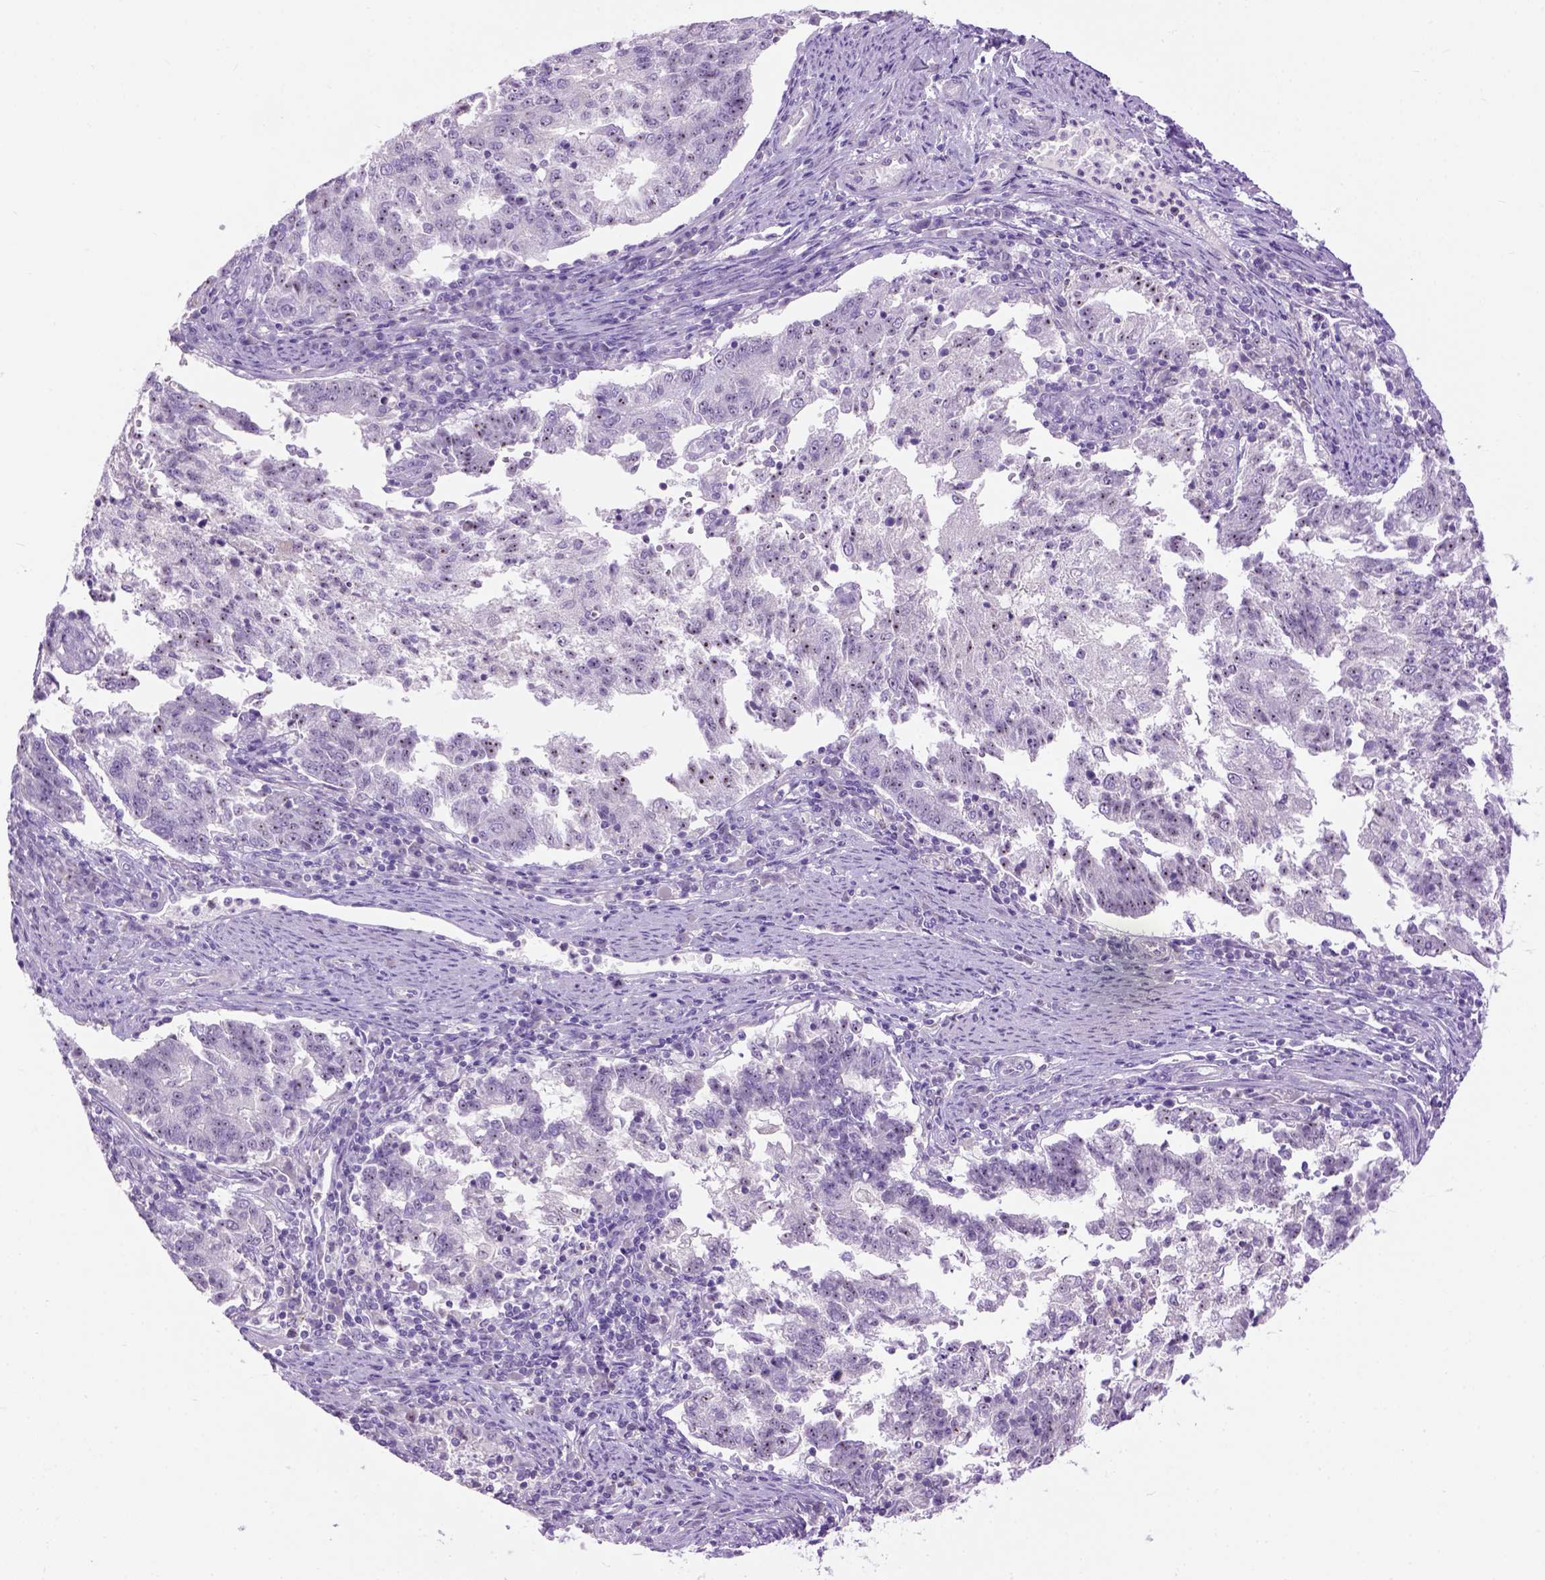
{"staining": {"intensity": "moderate", "quantity": "25%-75%", "location": "nuclear"}, "tissue": "endometrial cancer", "cell_type": "Tumor cells", "image_type": "cancer", "snomed": [{"axis": "morphology", "description": "Adenocarcinoma, NOS"}, {"axis": "topography", "description": "Endometrium"}], "caption": "Endometrial cancer (adenocarcinoma) stained with a brown dye exhibits moderate nuclear positive staining in approximately 25%-75% of tumor cells.", "gene": "UTP4", "patient": {"sex": "female", "age": 82}}